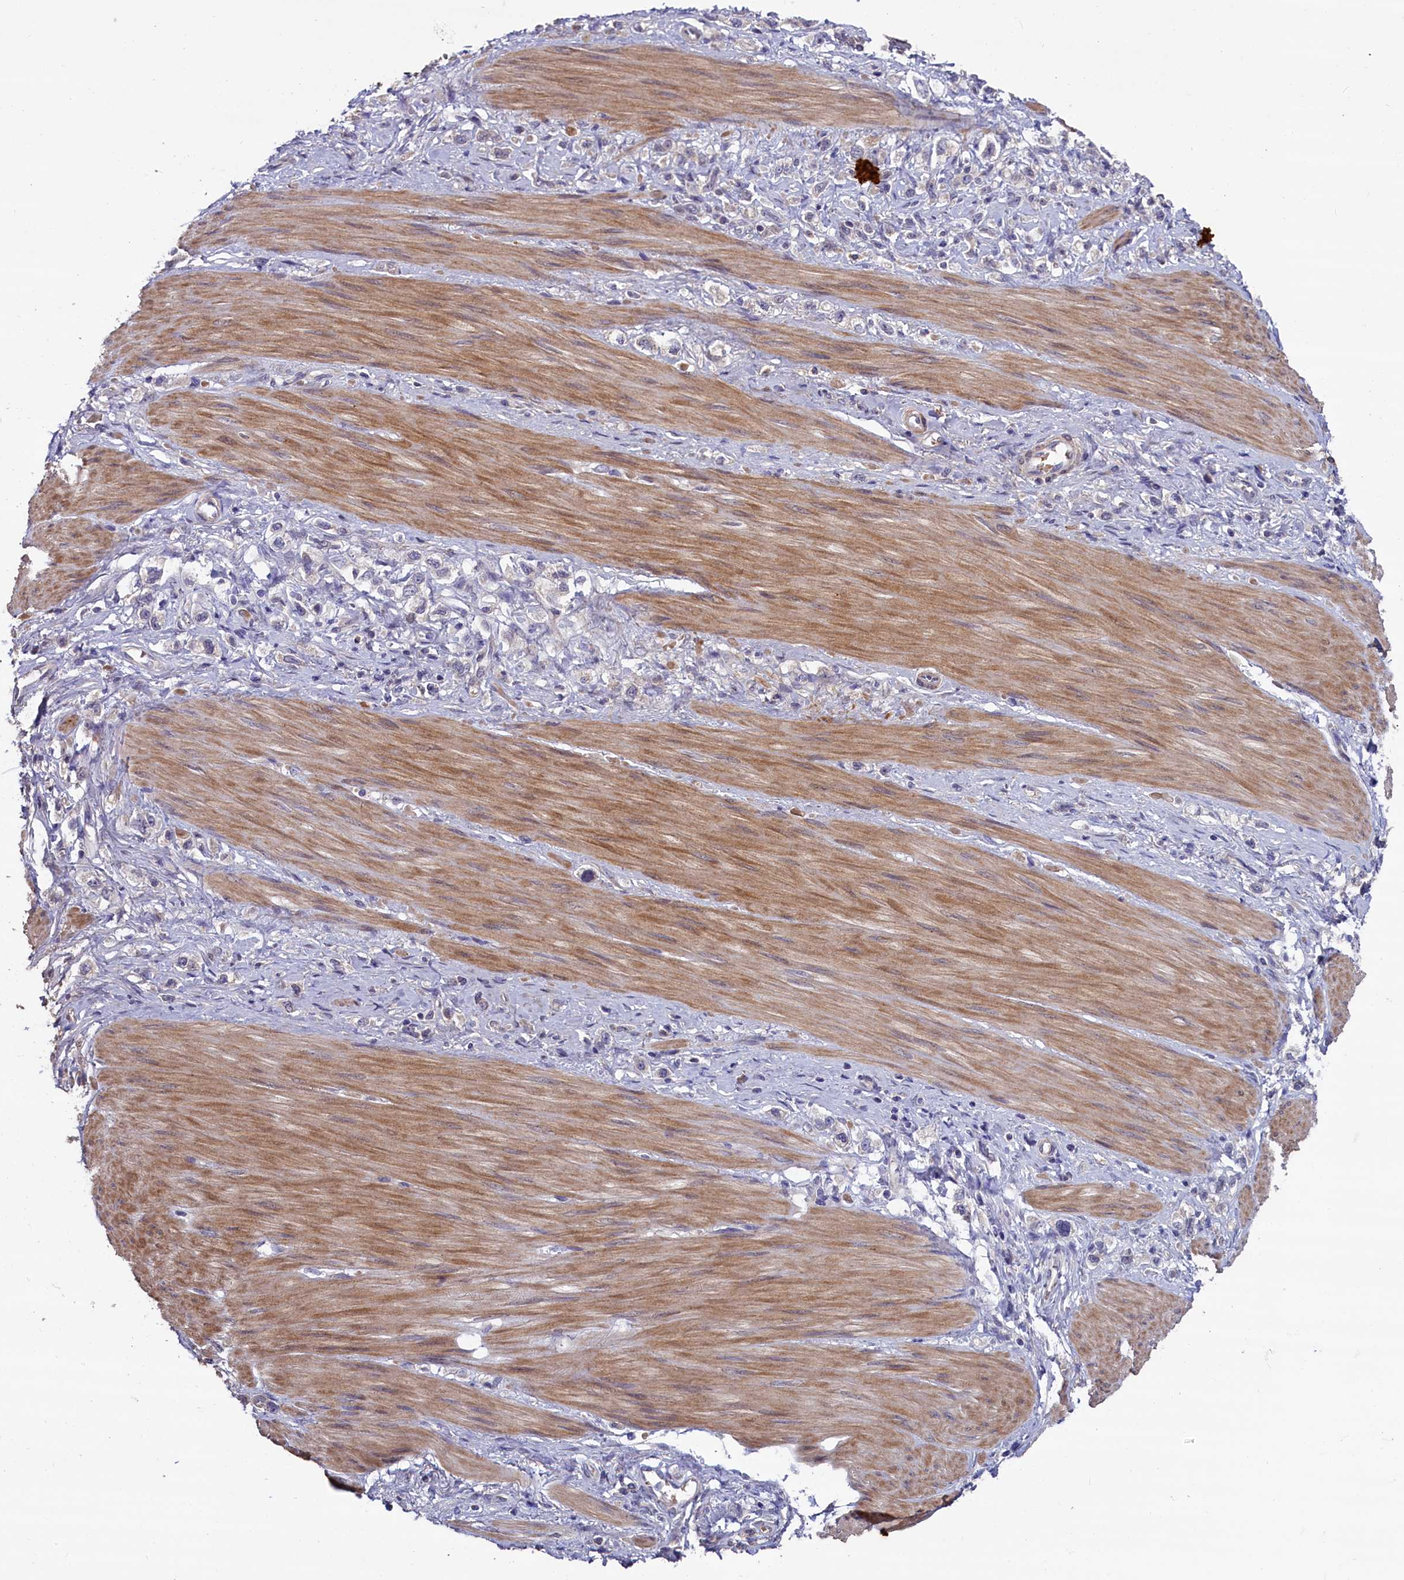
{"staining": {"intensity": "negative", "quantity": "none", "location": "none"}, "tissue": "stomach cancer", "cell_type": "Tumor cells", "image_type": "cancer", "snomed": [{"axis": "morphology", "description": "Adenocarcinoma, NOS"}, {"axis": "topography", "description": "Stomach"}], "caption": "Immunohistochemistry histopathology image of neoplastic tissue: adenocarcinoma (stomach) stained with DAB reveals no significant protein expression in tumor cells.", "gene": "SLC39A6", "patient": {"sex": "female", "age": 65}}